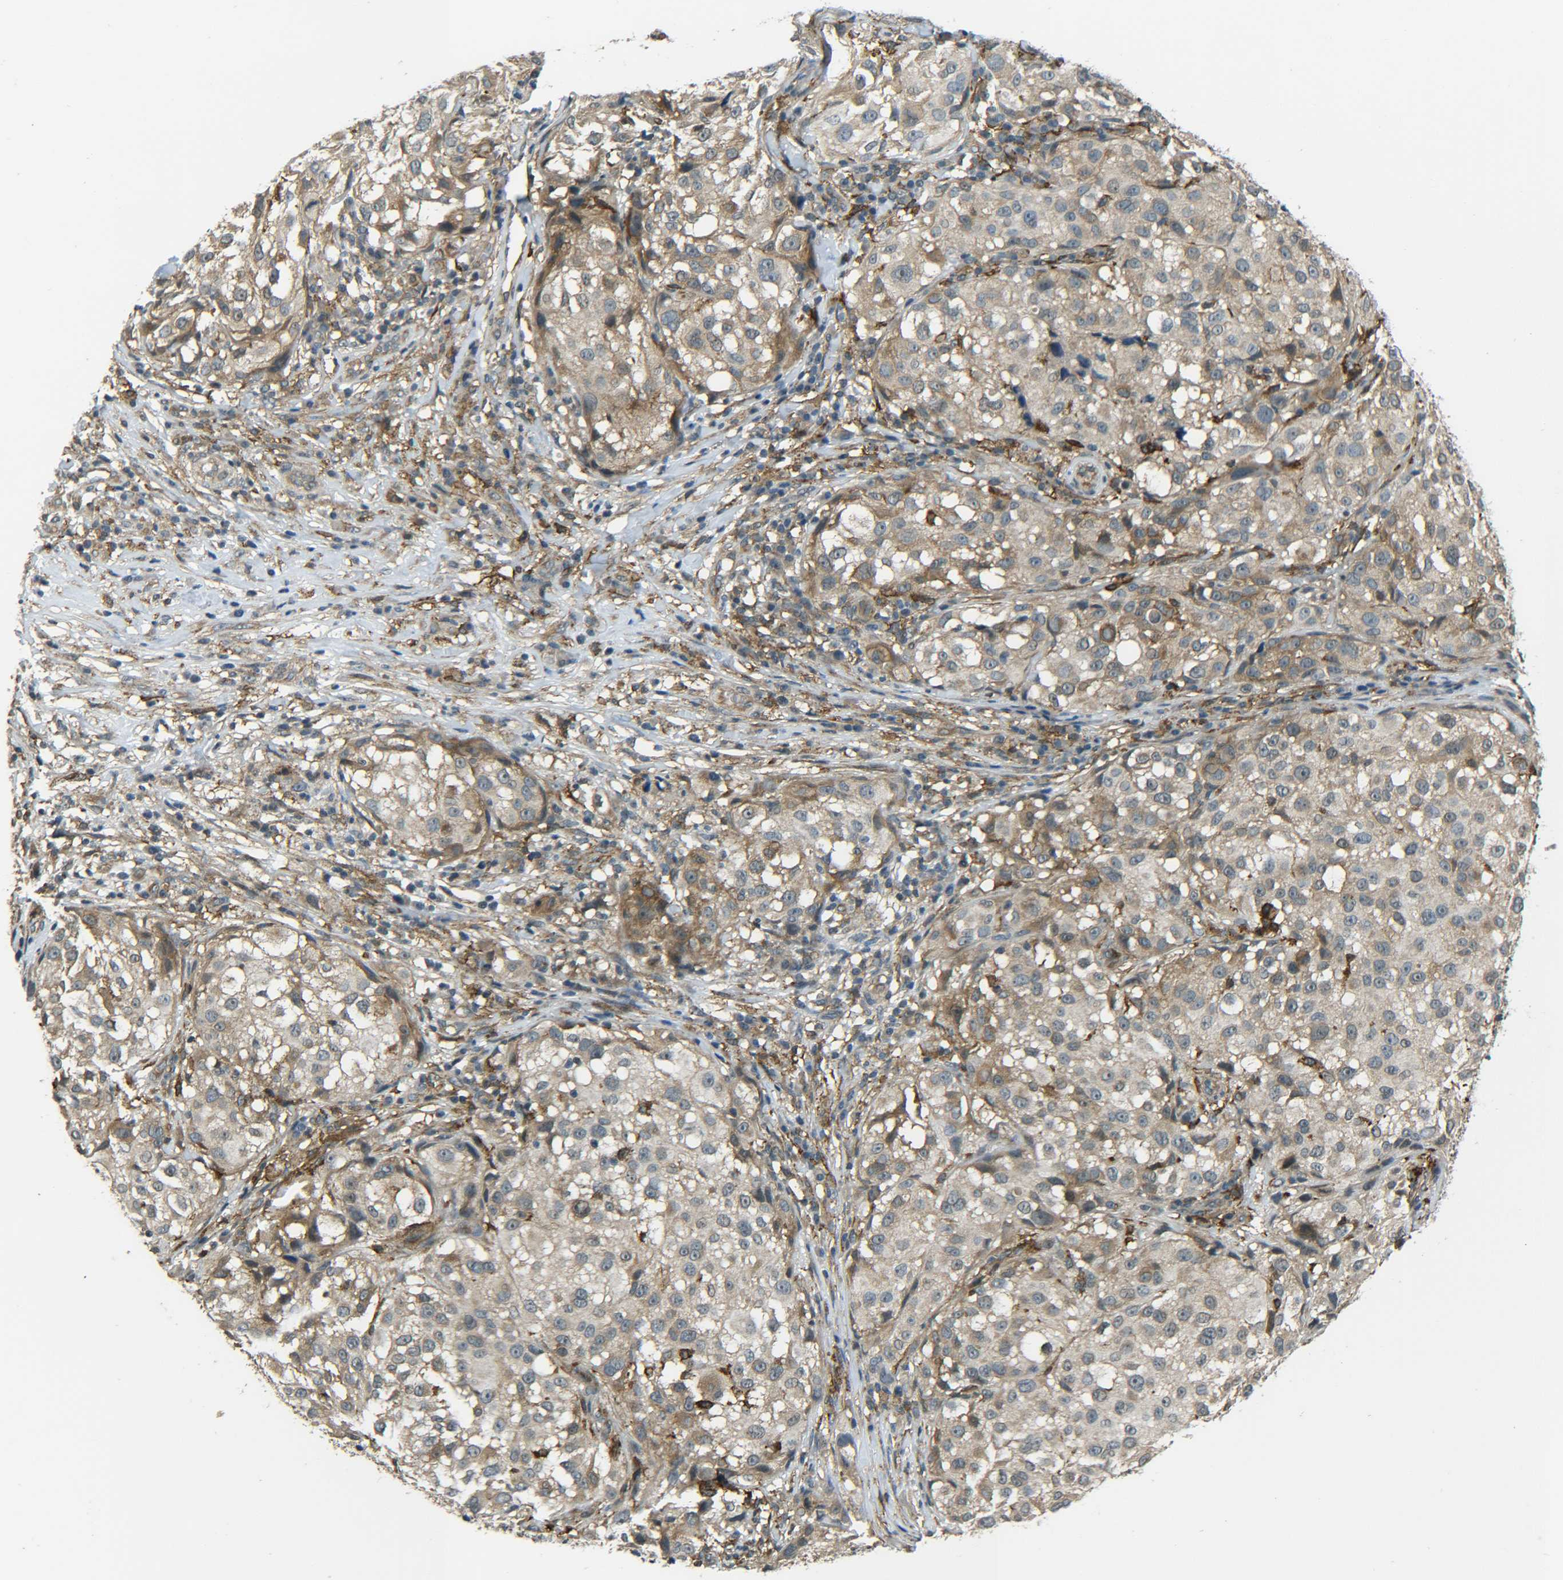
{"staining": {"intensity": "weak", "quantity": ">75%", "location": "cytoplasmic/membranous"}, "tissue": "melanoma", "cell_type": "Tumor cells", "image_type": "cancer", "snomed": [{"axis": "morphology", "description": "Necrosis, NOS"}, {"axis": "morphology", "description": "Malignant melanoma, NOS"}, {"axis": "topography", "description": "Skin"}], "caption": "Melanoma stained with DAB (3,3'-diaminobenzidine) immunohistochemistry displays low levels of weak cytoplasmic/membranous staining in about >75% of tumor cells.", "gene": "DAB2", "patient": {"sex": "female", "age": 87}}